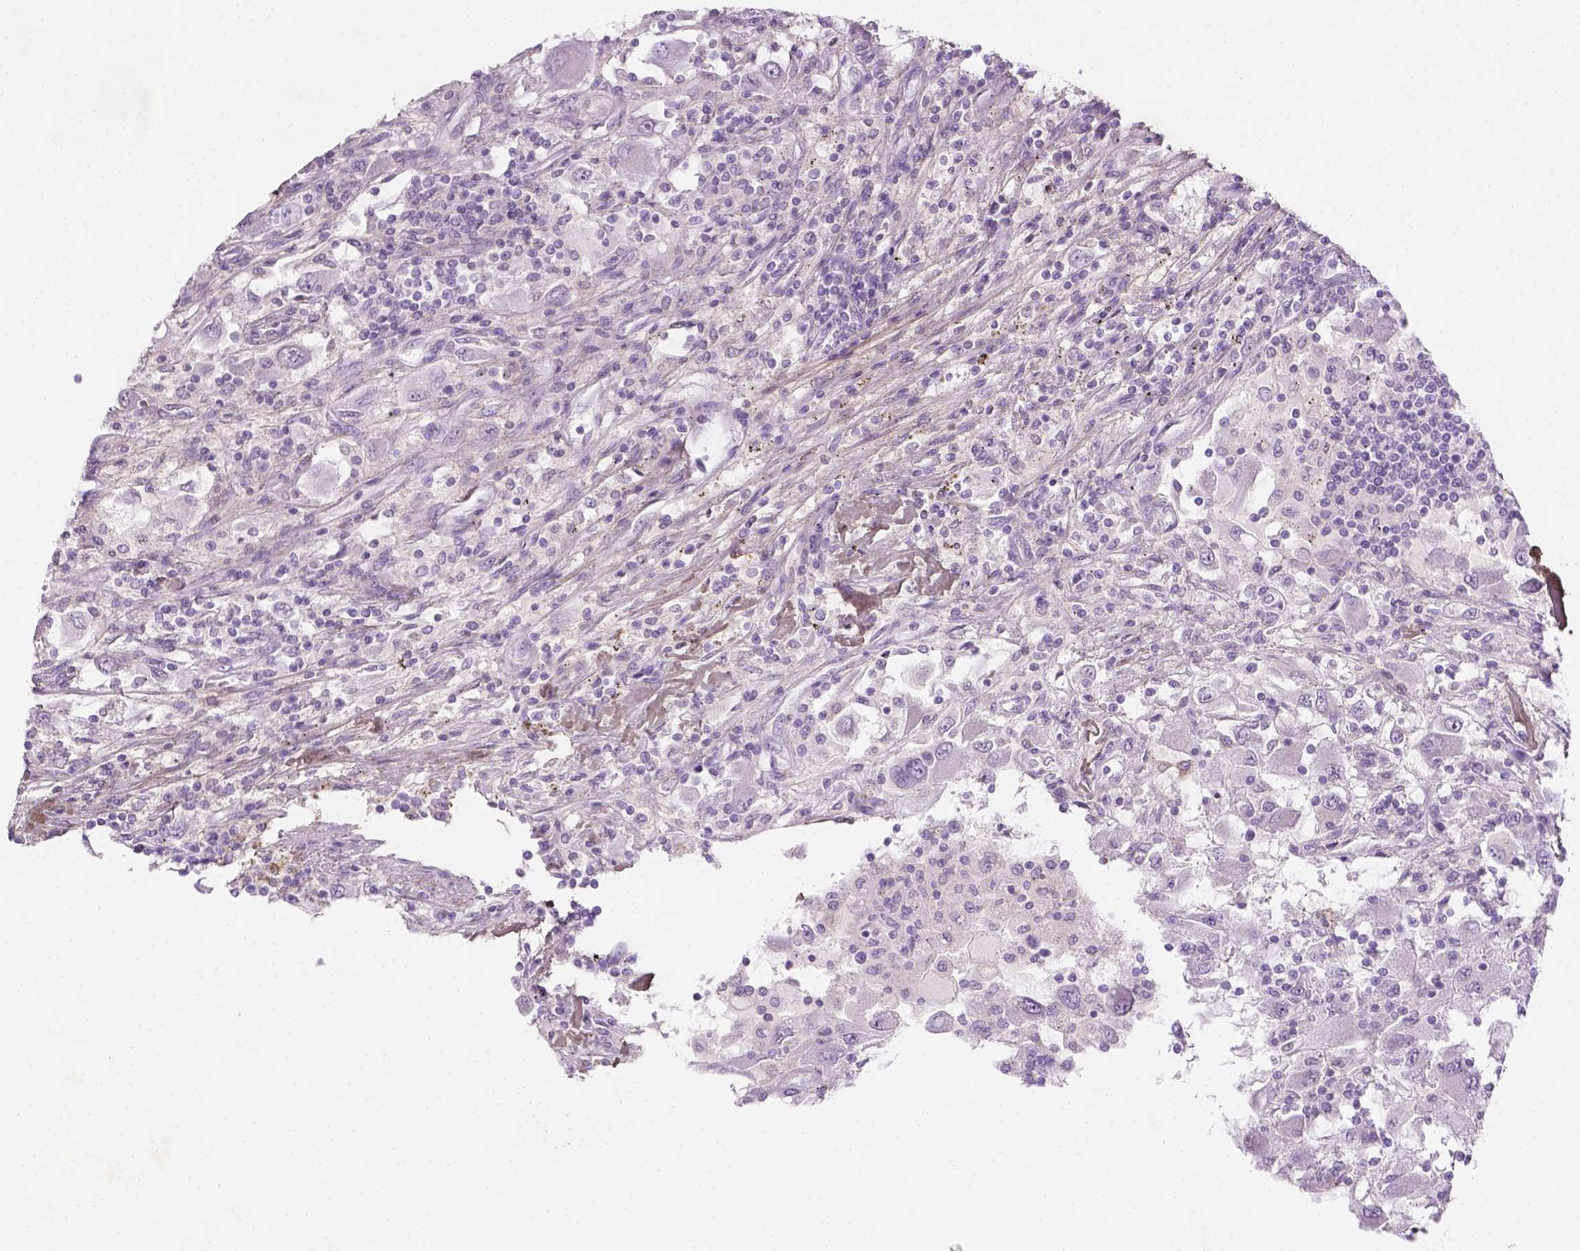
{"staining": {"intensity": "negative", "quantity": "none", "location": "none"}, "tissue": "renal cancer", "cell_type": "Tumor cells", "image_type": "cancer", "snomed": [{"axis": "morphology", "description": "Adenocarcinoma, NOS"}, {"axis": "topography", "description": "Kidney"}], "caption": "This is a histopathology image of immunohistochemistry (IHC) staining of adenocarcinoma (renal), which shows no positivity in tumor cells.", "gene": "DLG2", "patient": {"sex": "female", "age": 67}}